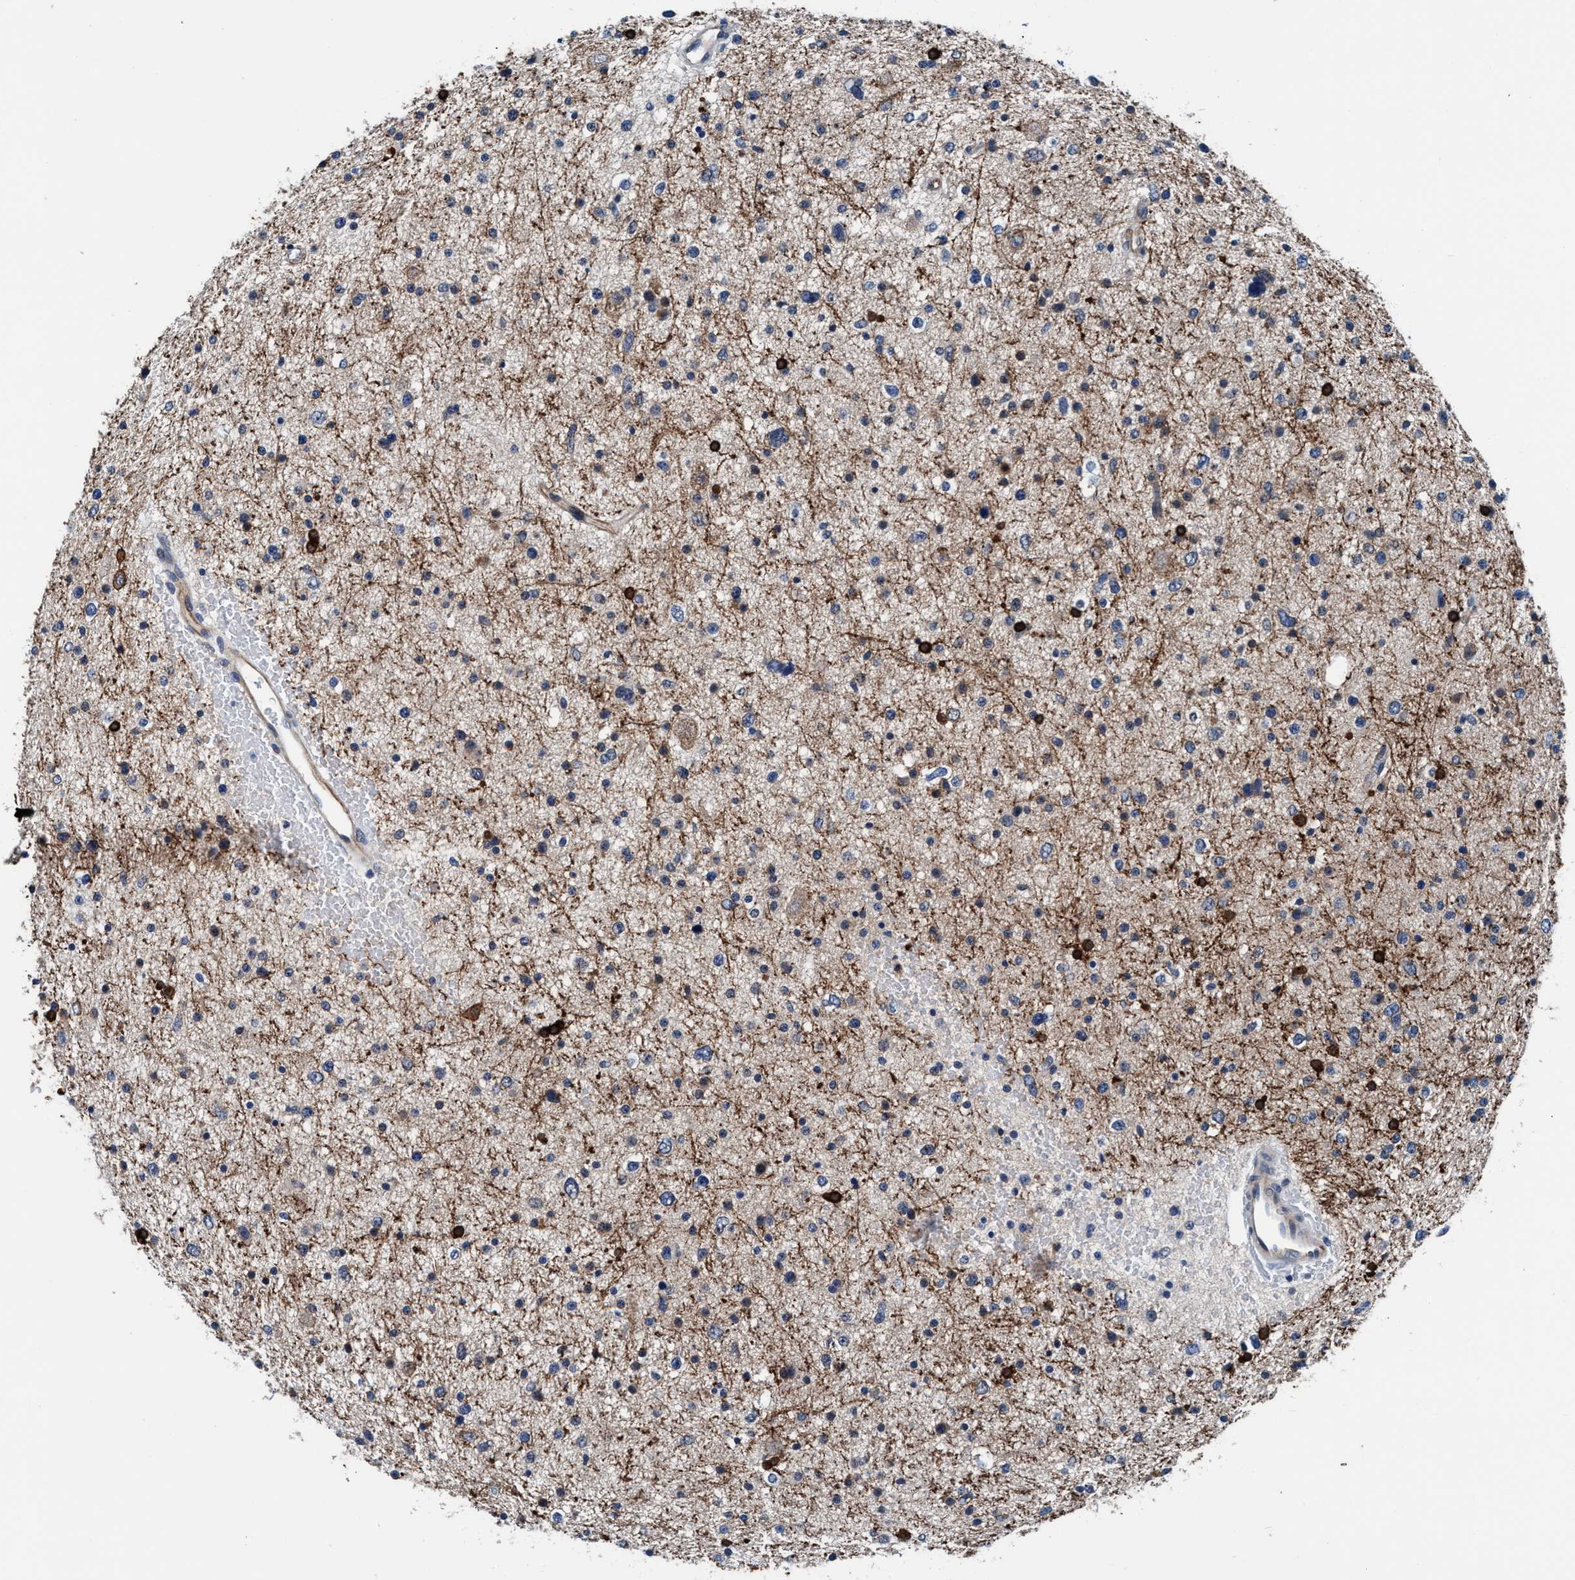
{"staining": {"intensity": "negative", "quantity": "none", "location": "none"}, "tissue": "glioma", "cell_type": "Tumor cells", "image_type": "cancer", "snomed": [{"axis": "morphology", "description": "Glioma, malignant, Low grade"}, {"axis": "topography", "description": "Brain"}], "caption": "Immunohistochemistry (IHC) histopathology image of neoplastic tissue: glioma stained with DAB reveals no significant protein staining in tumor cells.", "gene": "TMEM94", "patient": {"sex": "female", "age": 37}}